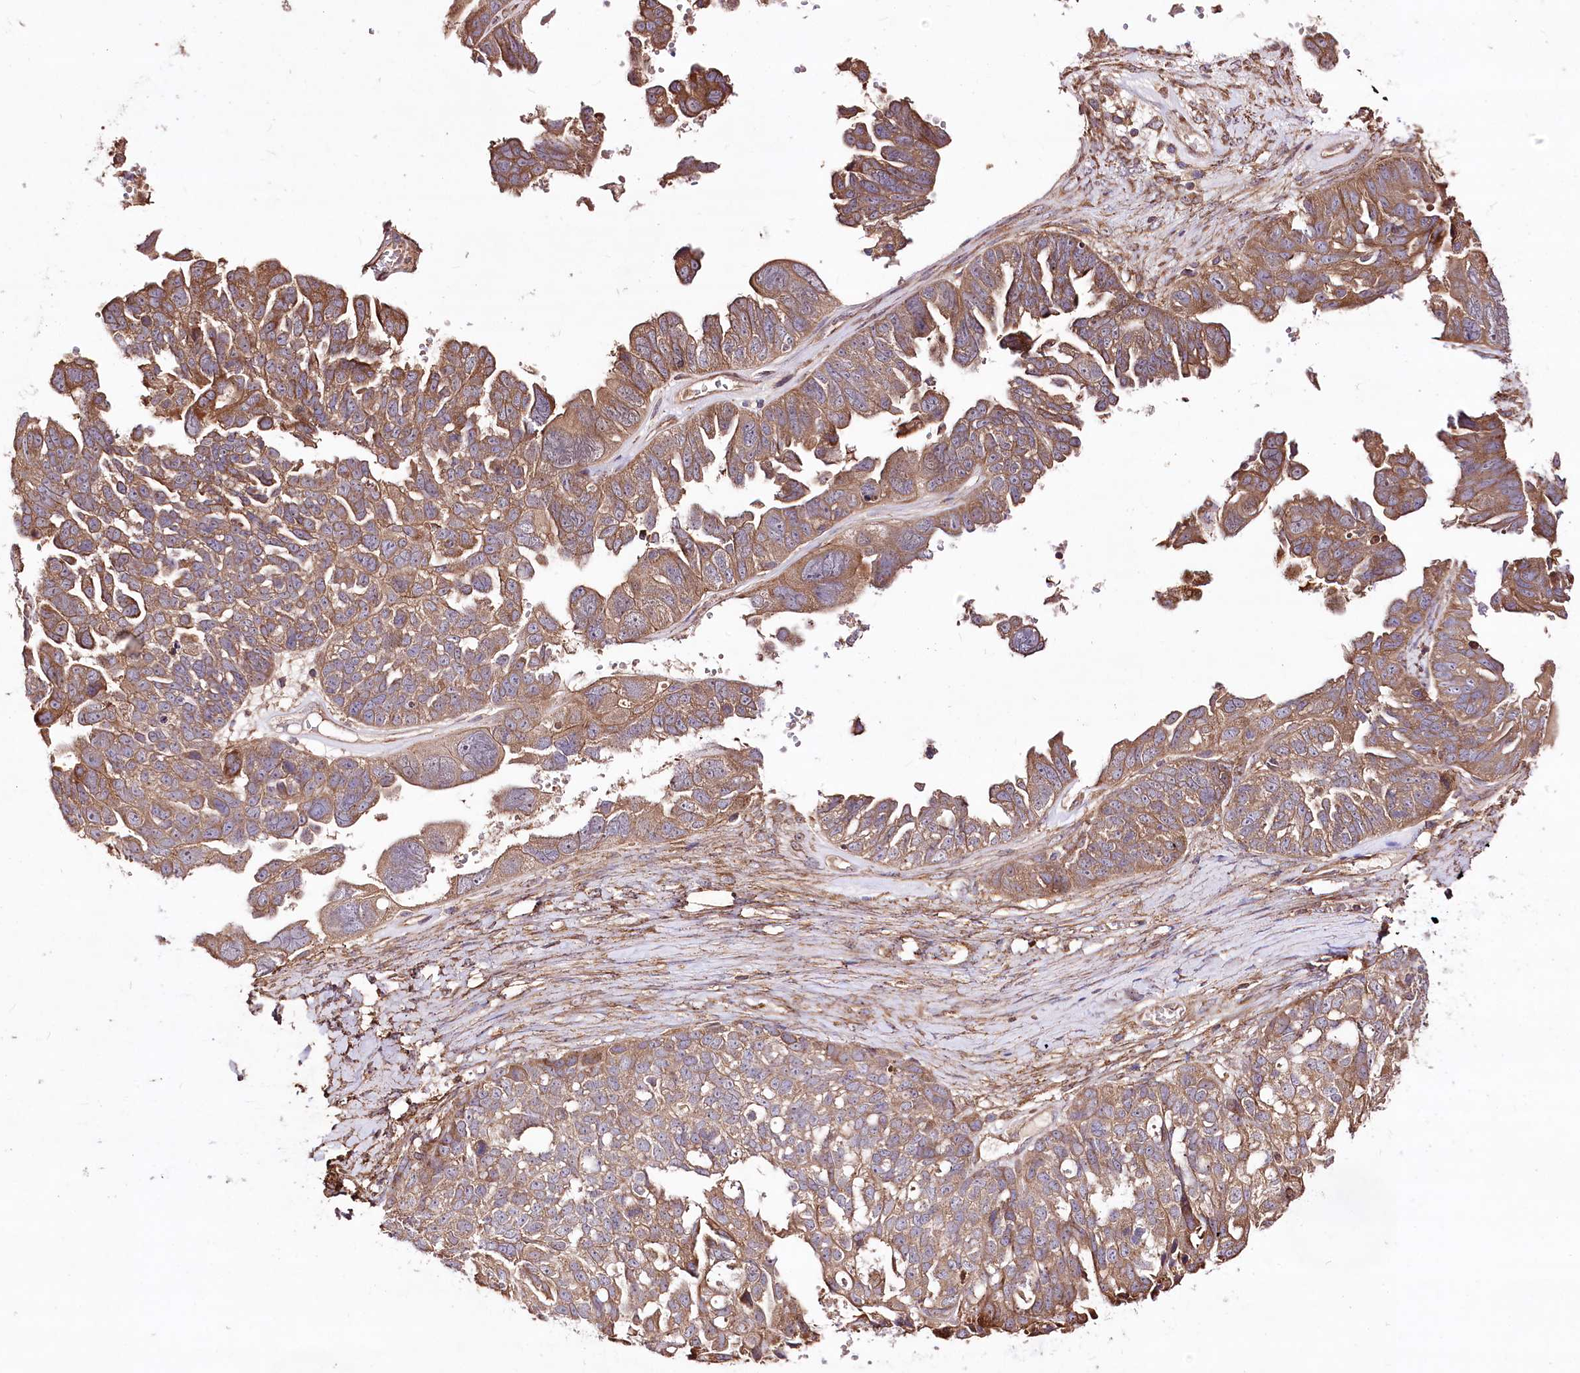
{"staining": {"intensity": "moderate", "quantity": ">75%", "location": "cytoplasmic/membranous"}, "tissue": "ovarian cancer", "cell_type": "Tumor cells", "image_type": "cancer", "snomed": [{"axis": "morphology", "description": "Cystadenocarcinoma, serous, NOS"}, {"axis": "topography", "description": "Ovary"}], "caption": "Moderate cytoplasmic/membranous protein positivity is identified in approximately >75% of tumor cells in ovarian cancer (serous cystadenocarcinoma).", "gene": "WWC1", "patient": {"sex": "female", "age": 79}}